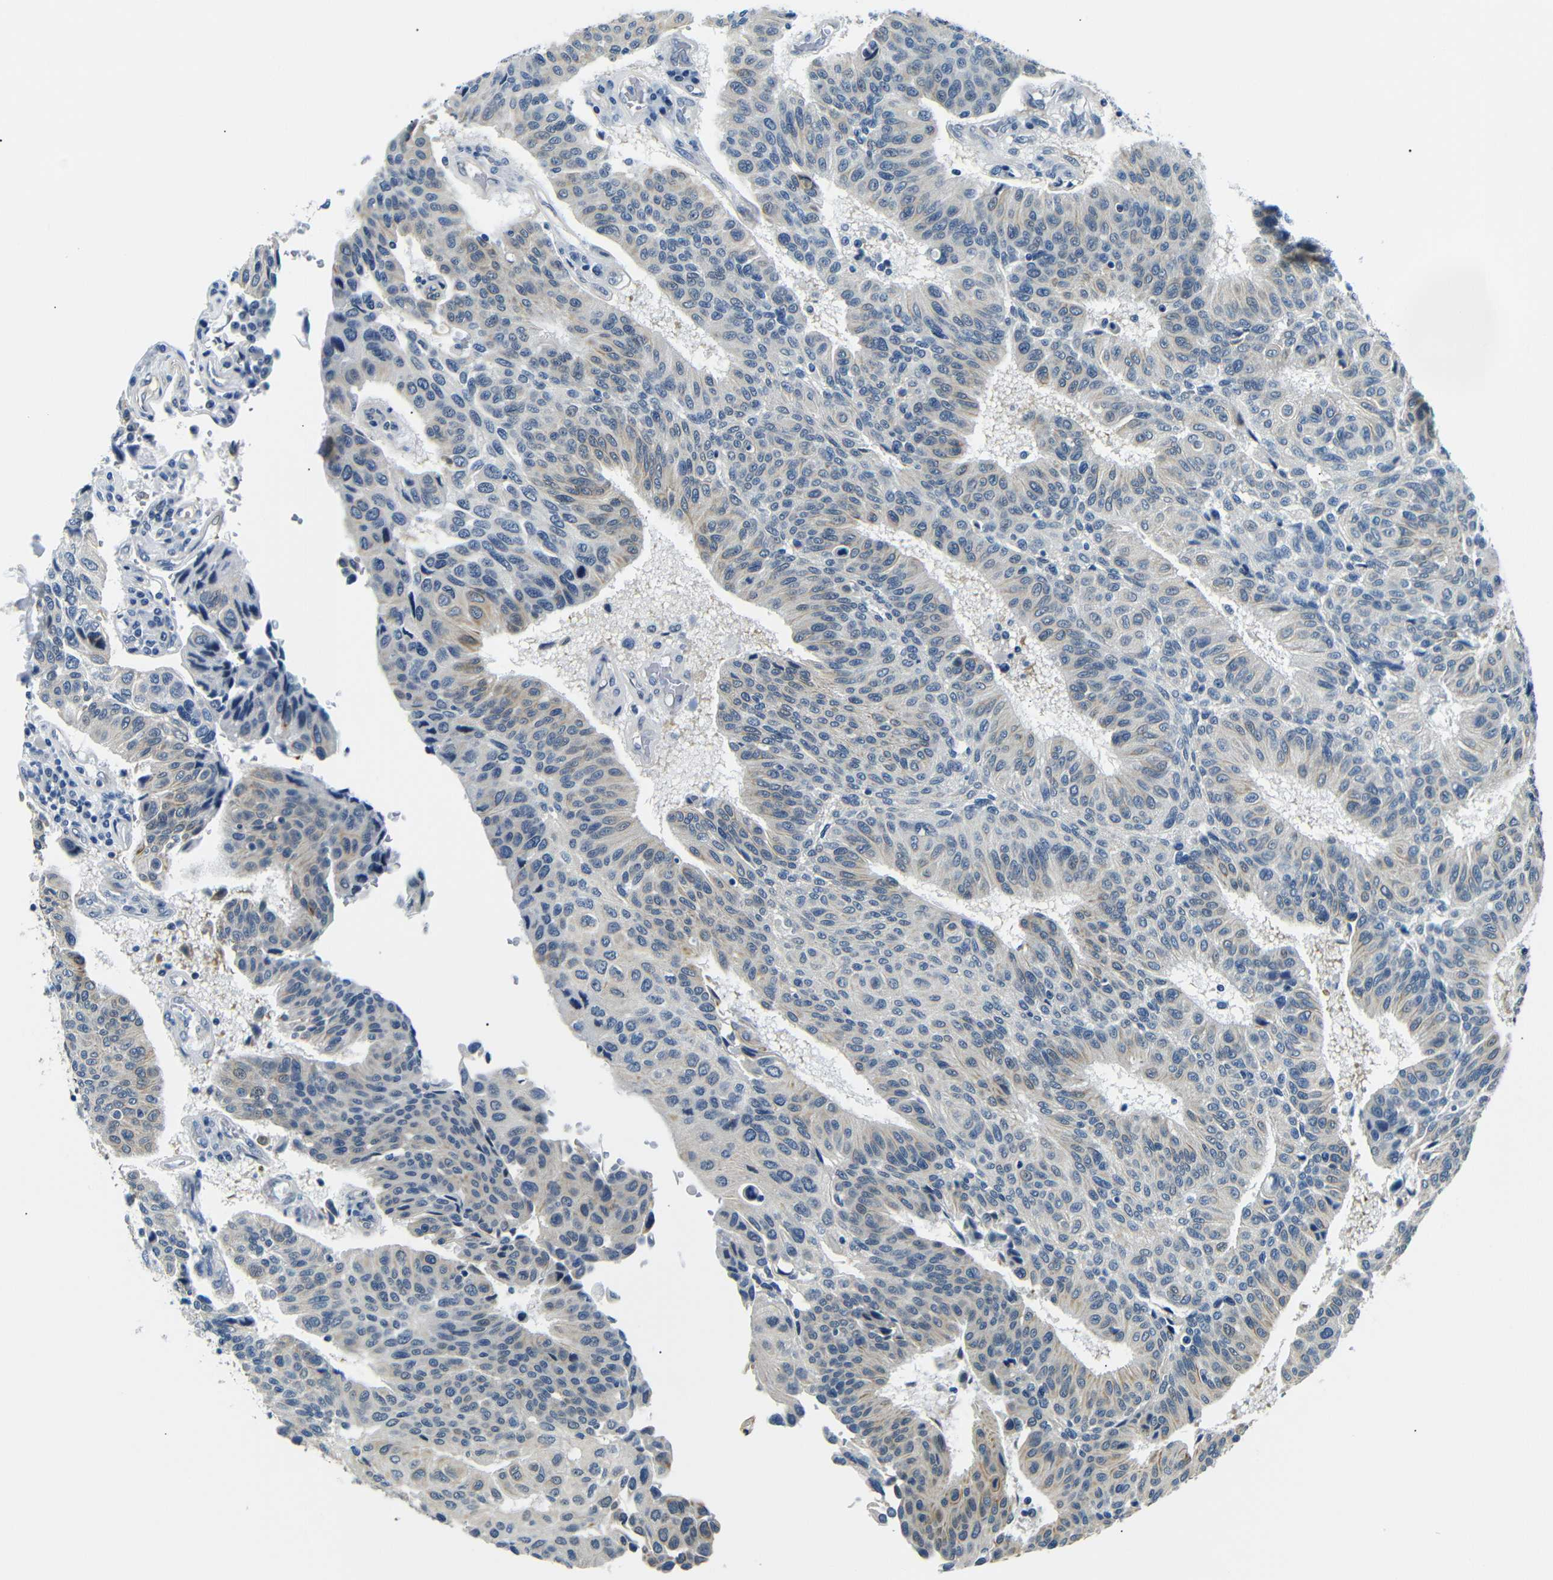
{"staining": {"intensity": "weak", "quantity": "<25%", "location": "cytoplasmic/membranous"}, "tissue": "urothelial cancer", "cell_type": "Tumor cells", "image_type": "cancer", "snomed": [{"axis": "morphology", "description": "Urothelial carcinoma, High grade"}, {"axis": "topography", "description": "Urinary bladder"}], "caption": "This is a photomicrograph of immunohistochemistry (IHC) staining of urothelial cancer, which shows no staining in tumor cells. (IHC, brightfield microscopy, high magnification).", "gene": "TAFA1", "patient": {"sex": "male", "age": 66}}